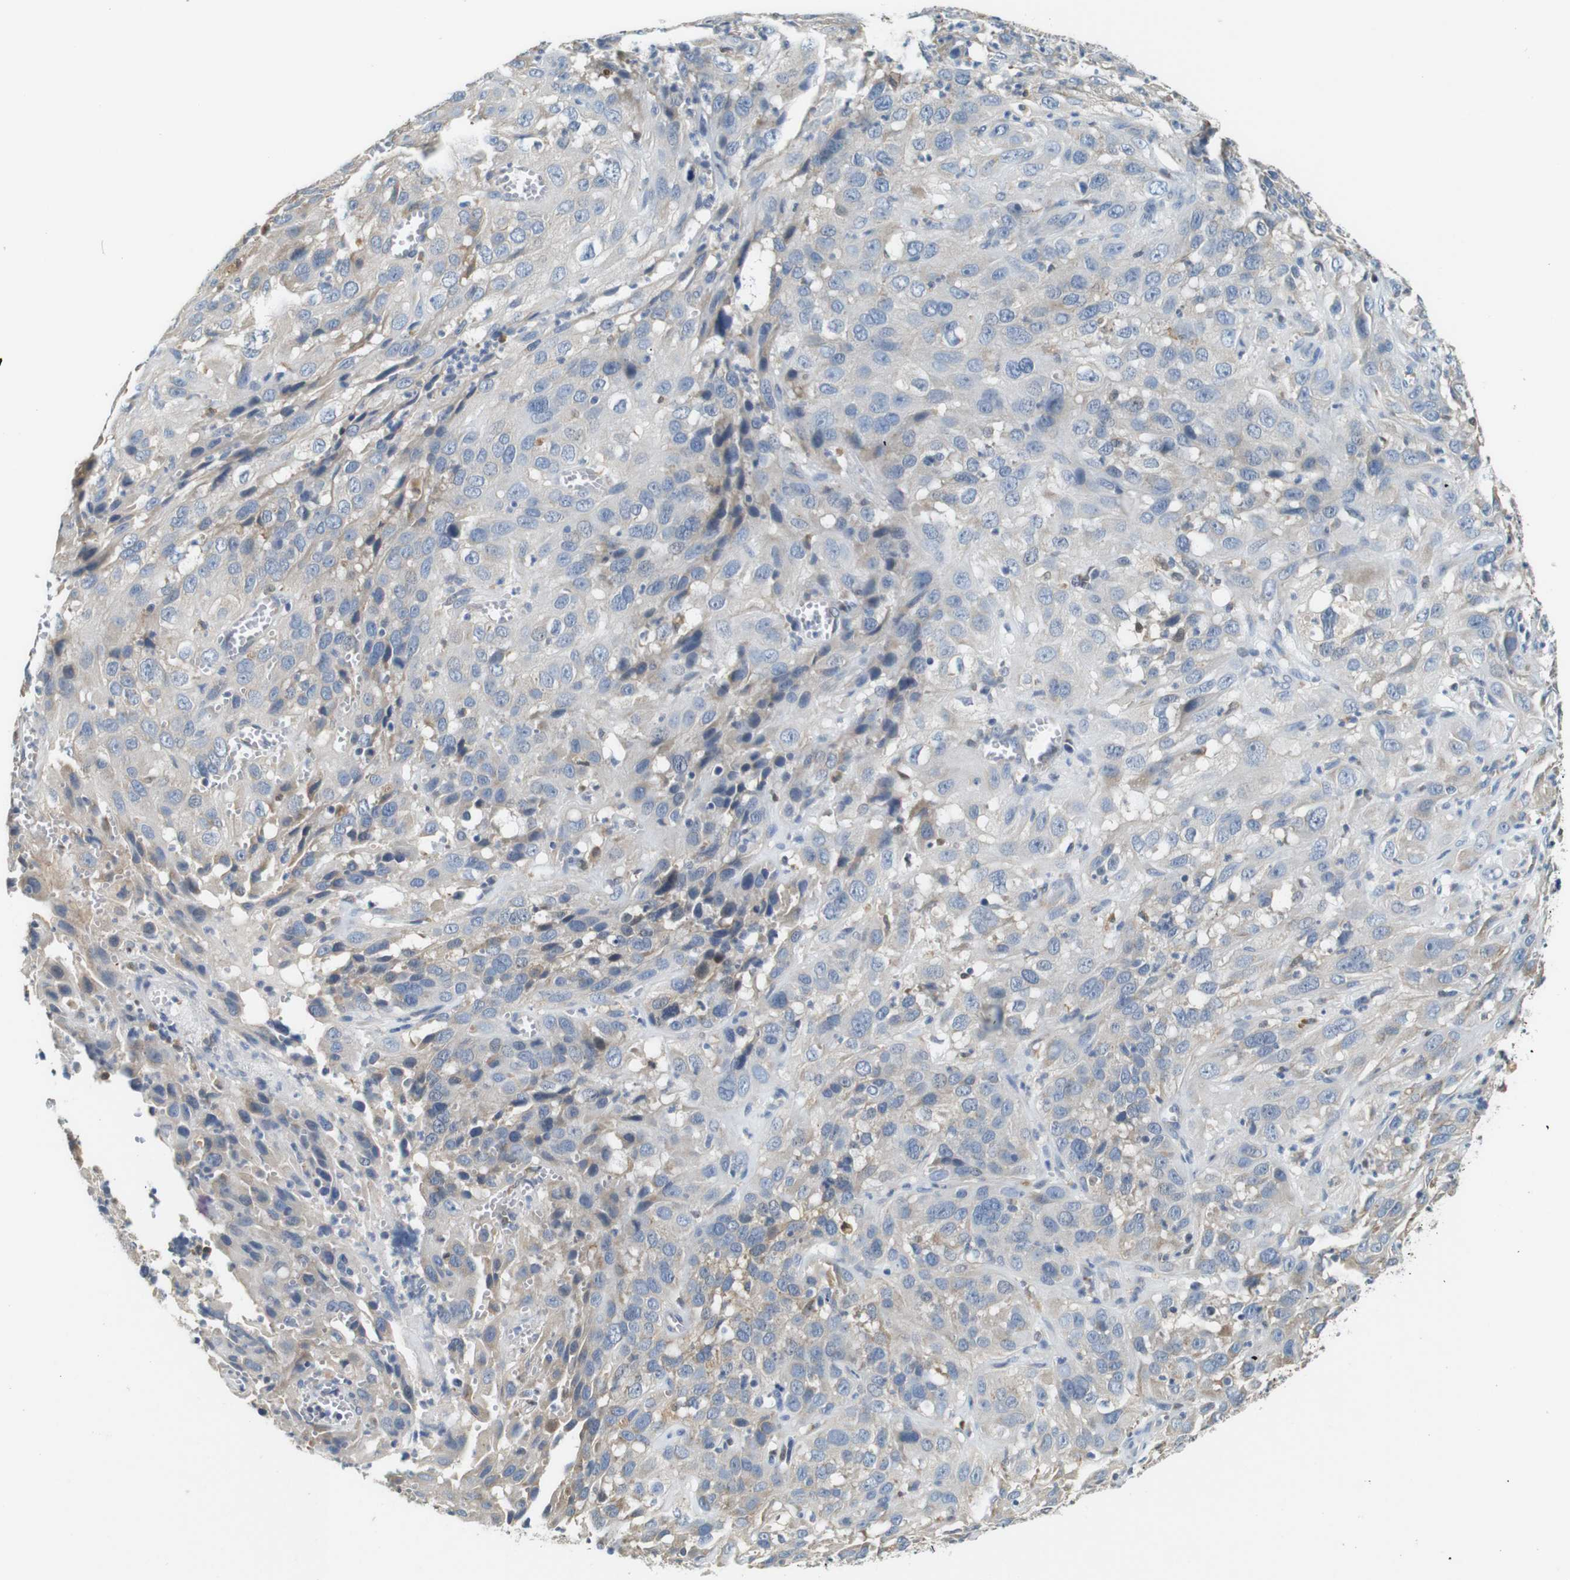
{"staining": {"intensity": "negative", "quantity": "none", "location": "none"}, "tissue": "cervical cancer", "cell_type": "Tumor cells", "image_type": "cancer", "snomed": [{"axis": "morphology", "description": "Squamous cell carcinoma, NOS"}, {"axis": "topography", "description": "Cervix"}], "caption": "This is a photomicrograph of IHC staining of cervical cancer (squamous cell carcinoma), which shows no expression in tumor cells.", "gene": "NEBL", "patient": {"sex": "female", "age": 32}}